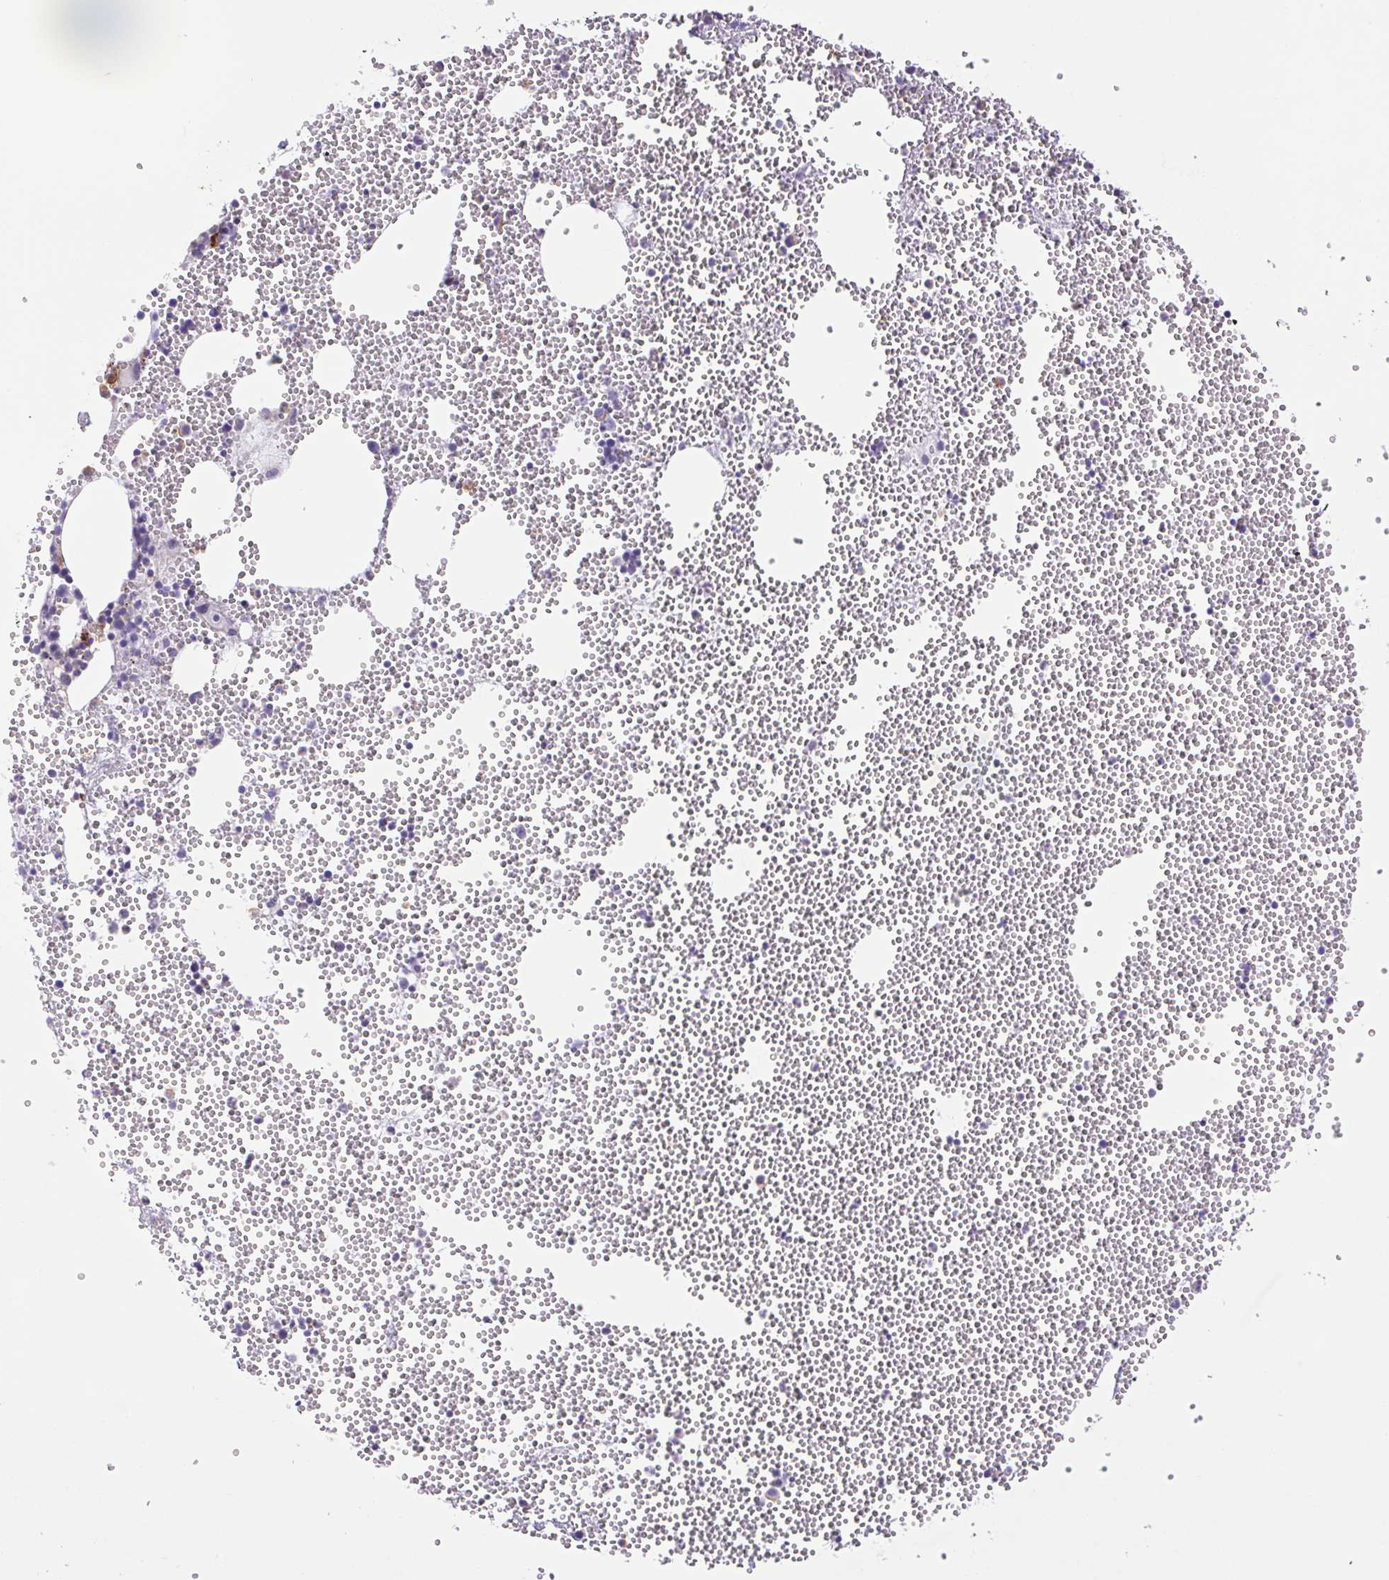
{"staining": {"intensity": "moderate", "quantity": "<25%", "location": "cytoplasmic/membranous"}, "tissue": "bone marrow", "cell_type": "Hematopoietic cells", "image_type": "normal", "snomed": [{"axis": "morphology", "description": "Normal tissue, NOS"}, {"axis": "topography", "description": "Bone marrow"}], "caption": "Immunohistochemistry (IHC) staining of benign bone marrow, which shows low levels of moderate cytoplasmic/membranous positivity in approximately <25% of hematopoietic cells indicating moderate cytoplasmic/membranous protein positivity. The staining was performed using DAB (brown) for protein detection and nuclei were counterstained in hematoxylin (blue).", "gene": "FAM177B", "patient": {"sex": "female", "age": 80}}